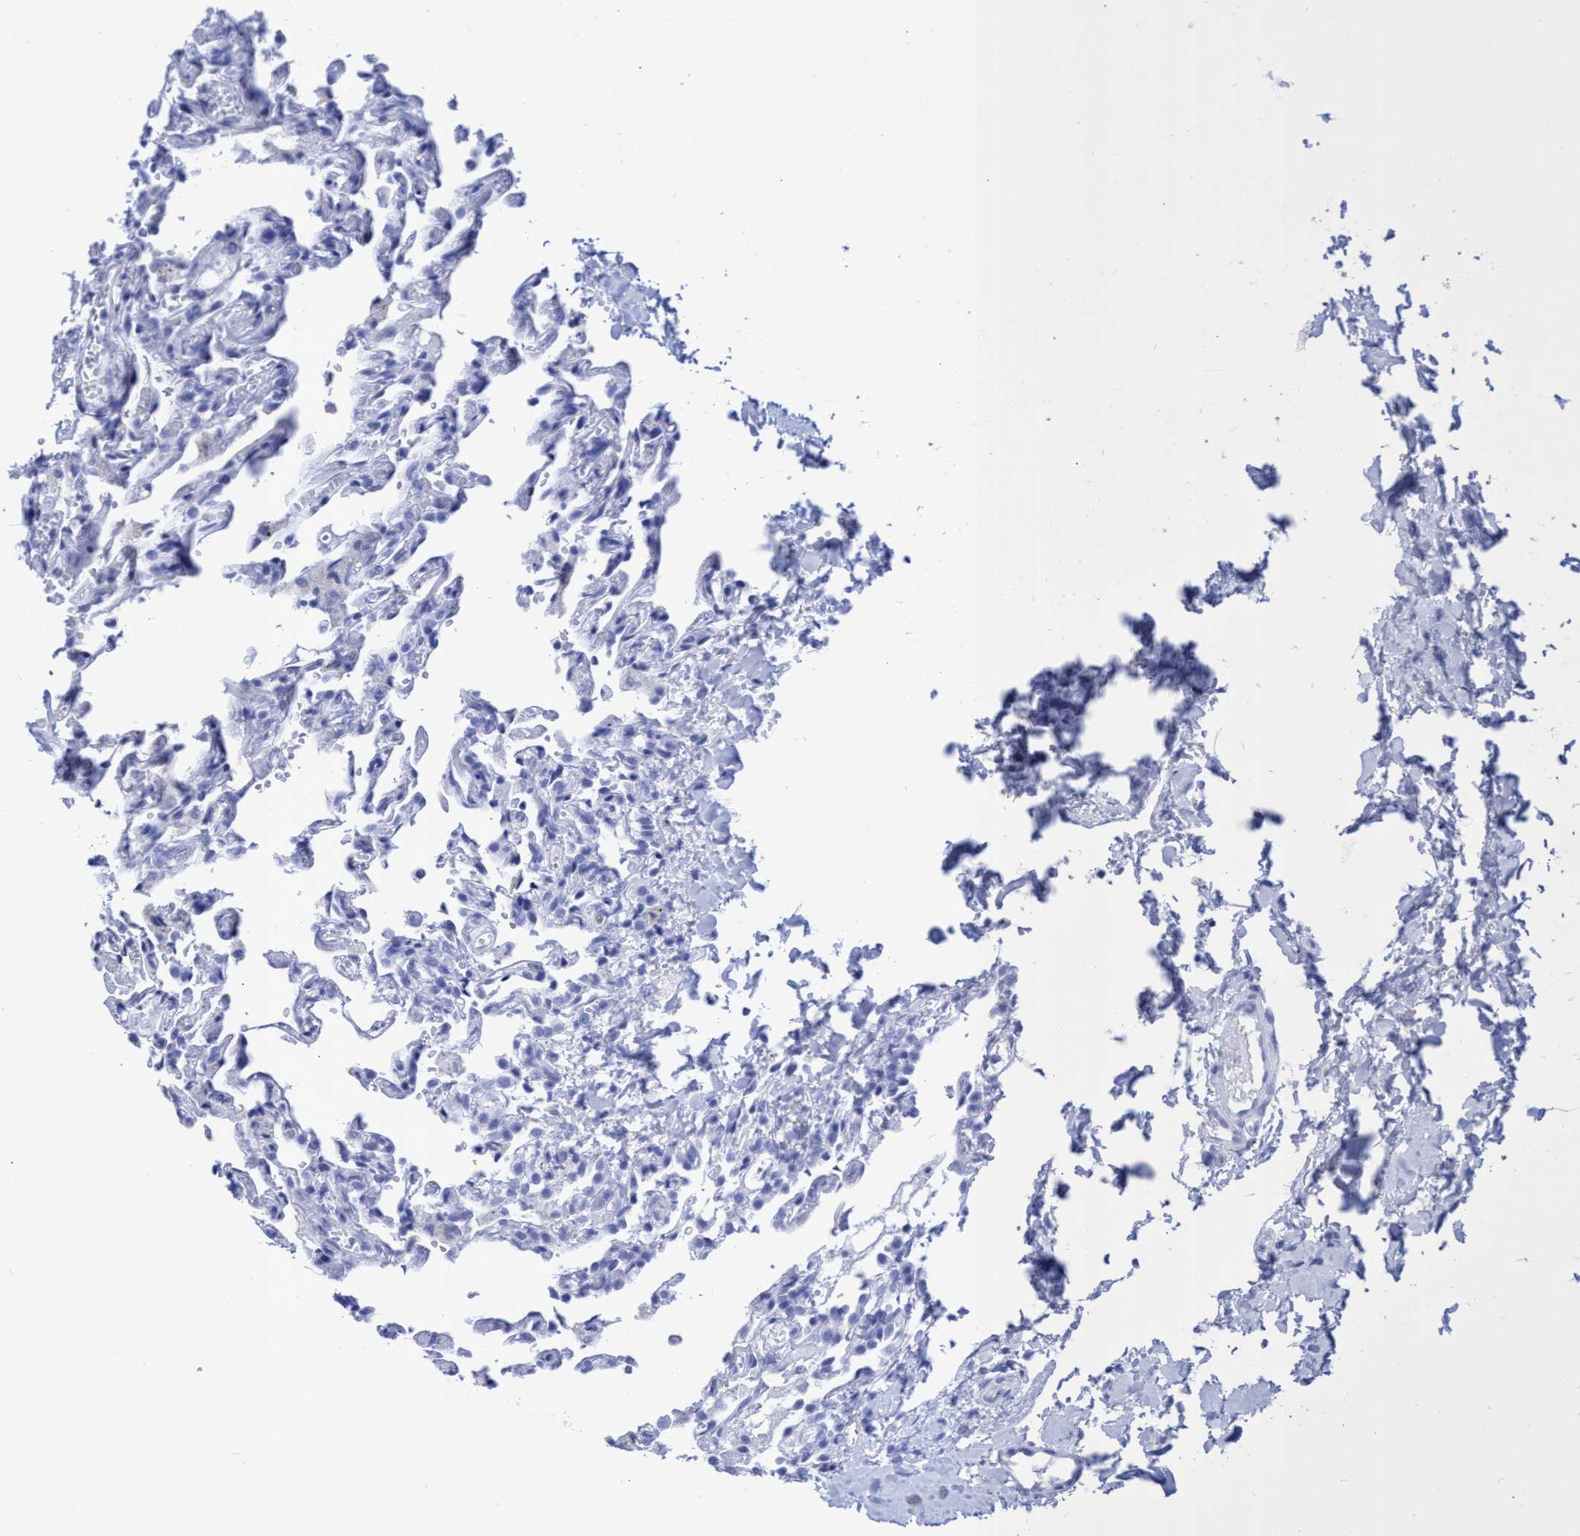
{"staining": {"intensity": "negative", "quantity": "none", "location": "none"}, "tissue": "lung", "cell_type": "Alveolar cells", "image_type": "normal", "snomed": [{"axis": "morphology", "description": "Normal tissue, NOS"}, {"axis": "topography", "description": "Lung"}], "caption": "Immunohistochemical staining of benign human lung shows no significant expression in alveolar cells. (DAB immunohistochemistry (IHC), high magnification).", "gene": "INSL6", "patient": {"sex": "male", "age": 21}}